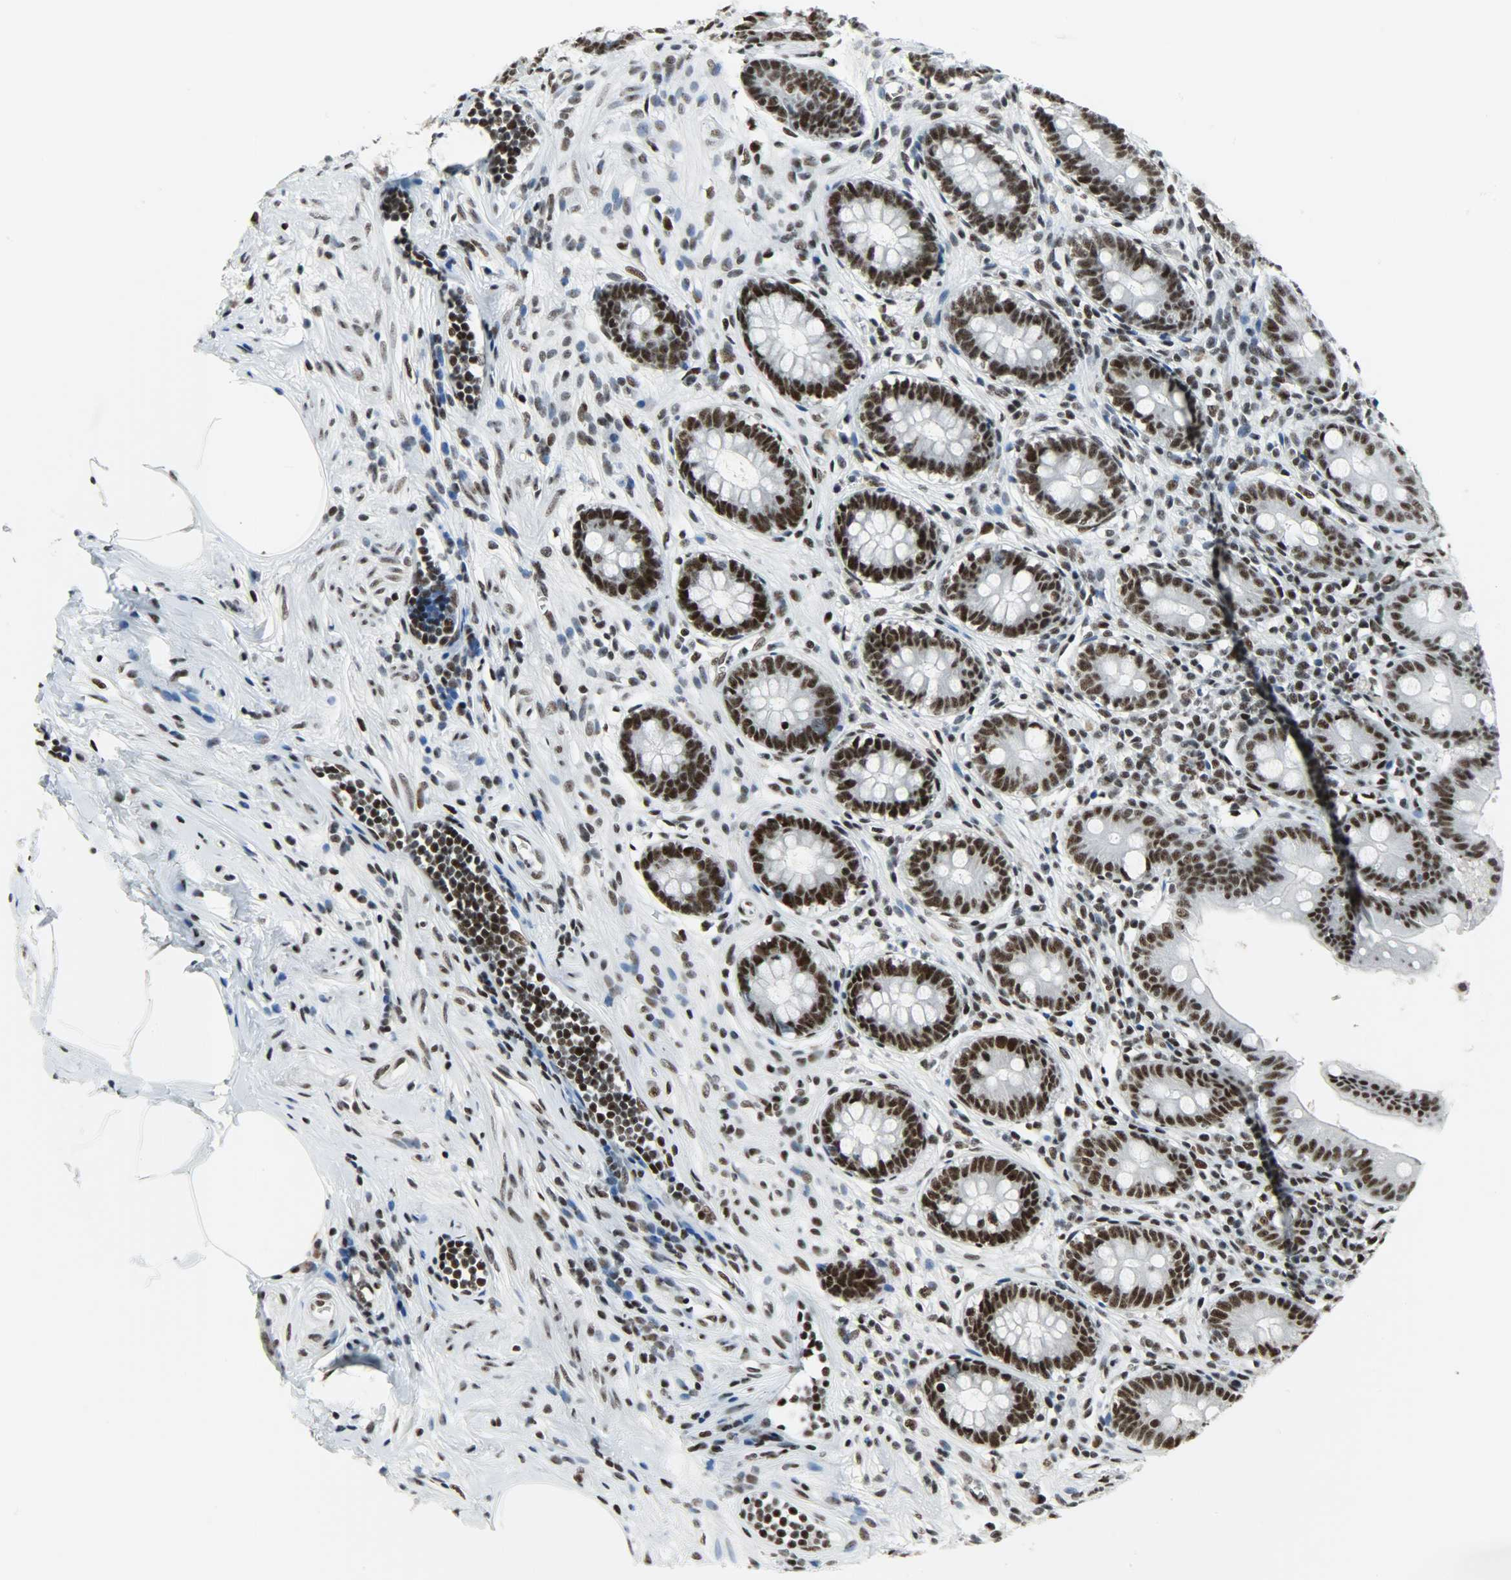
{"staining": {"intensity": "strong", "quantity": ">75%", "location": "nuclear"}, "tissue": "appendix", "cell_type": "Glandular cells", "image_type": "normal", "snomed": [{"axis": "morphology", "description": "Normal tissue, NOS"}, {"axis": "topography", "description": "Appendix"}], "caption": "IHC (DAB (3,3'-diaminobenzidine)) staining of benign appendix shows strong nuclear protein staining in approximately >75% of glandular cells. (Brightfield microscopy of DAB IHC at high magnification).", "gene": "SNRPA", "patient": {"sex": "female", "age": 50}}